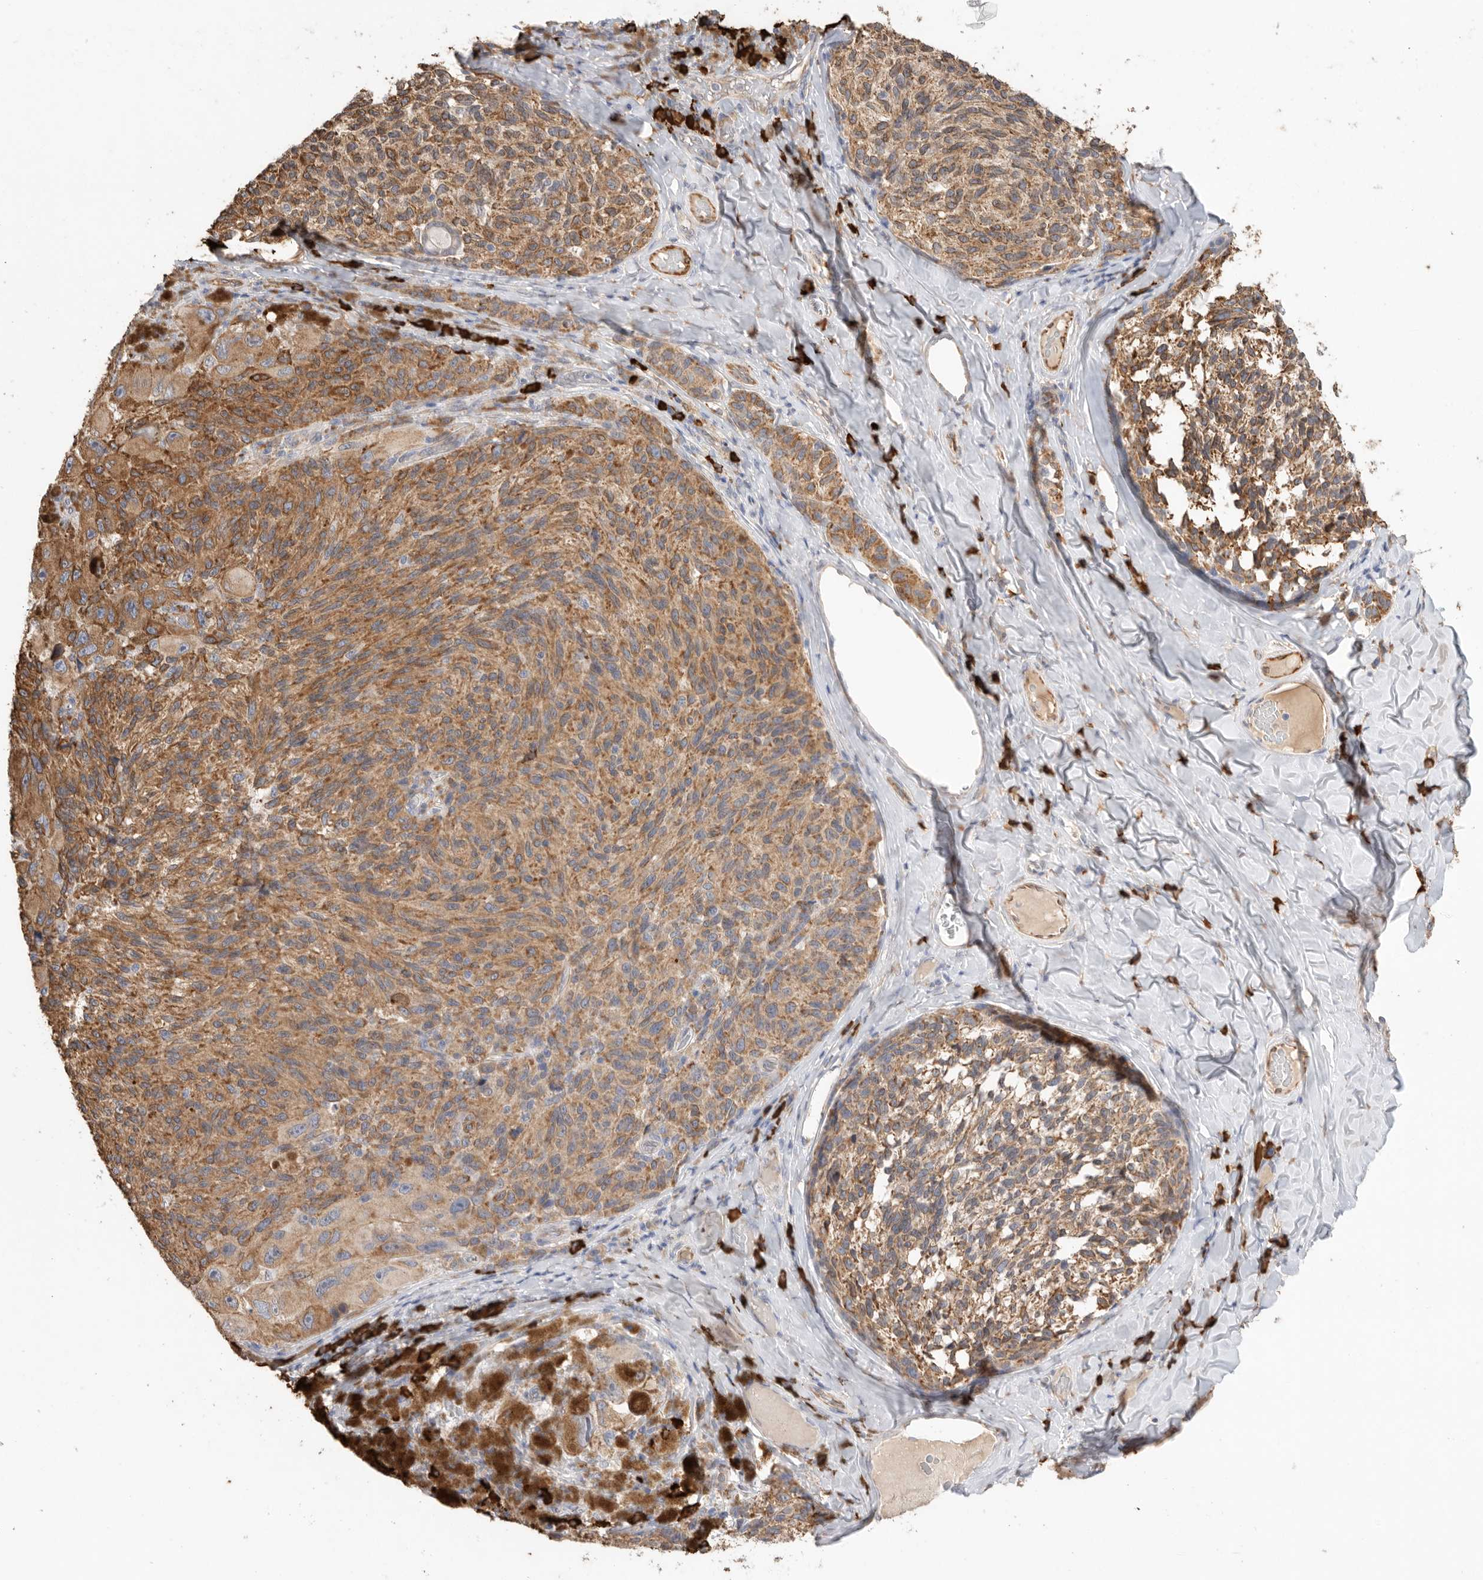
{"staining": {"intensity": "moderate", "quantity": ">75%", "location": "cytoplasmic/membranous"}, "tissue": "melanoma", "cell_type": "Tumor cells", "image_type": "cancer", "snomed": [{"axis": "morphology", "description": "Malignant melanoma, NOS"}, {"axis": "topography", "description": "Skin"}], "caption": "Immunohistochemical staining of malignant melanoma displays moderate cytoplasmic/membranous protein expression in approximately >75% of tumor cells. (DAB = brown stain, brightfield microscopy at high magnification).", "gene": "BLOC1S5", "patient": {"sex": "female", "age": 73}}